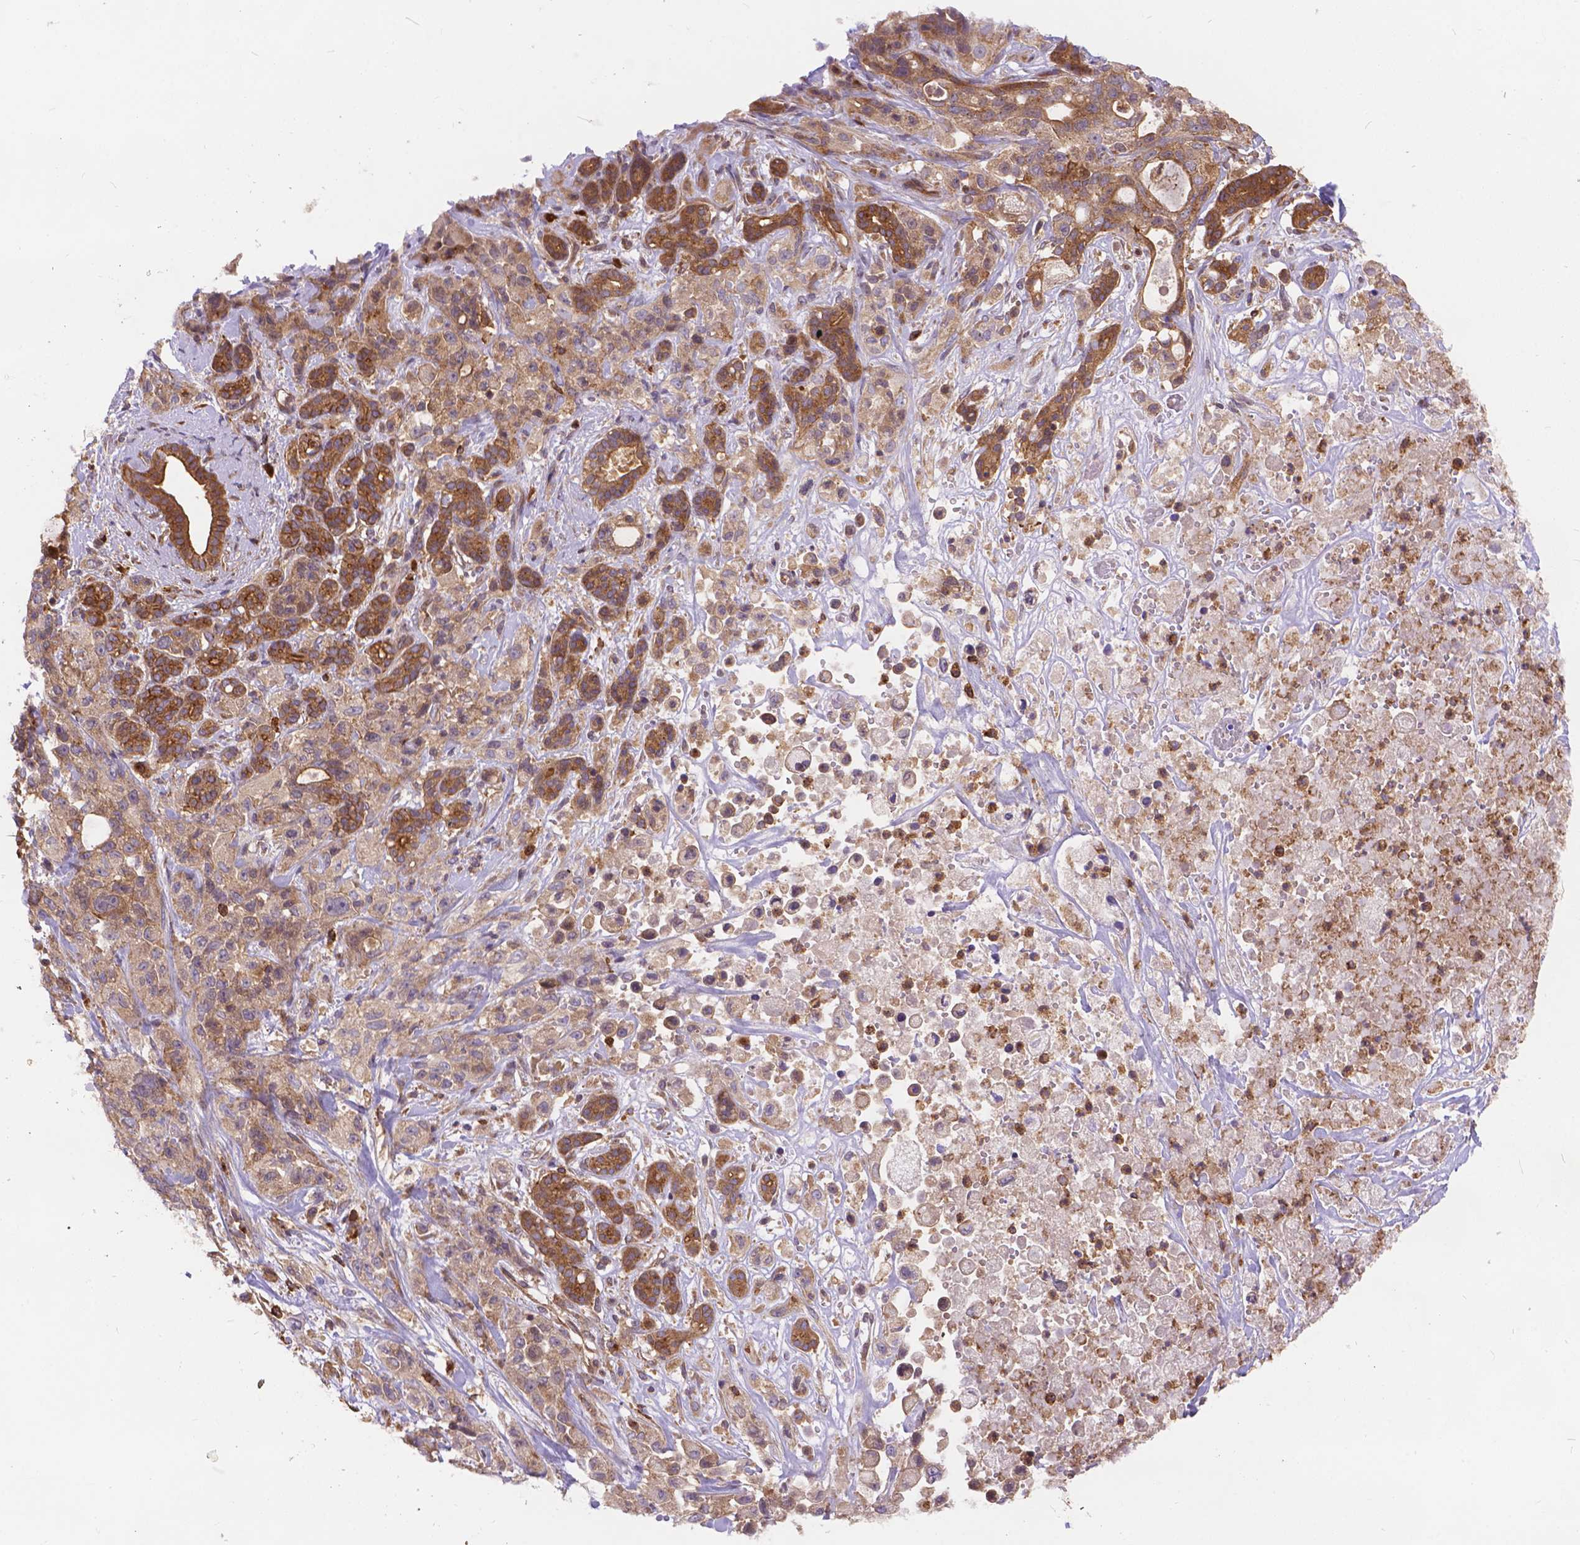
{"staining": {"intensity": "weak", "quantity": ">75%", "location": "cytoplasmic/membranous"}, "tissue": "pancreatic cancer", "cell_type": "Tumor cells", "image_type": "cancer", "snomed": [{"axis": "morphology", "description": "Adenocarcinoma, NOS"}, {"axis": "topography", "description": "Pancreas"}], "caption": "Immunohistochemistry (IHC) (DAB (3,3'-diaminobenzidine)) staining of adenocarcinoma (pancreatic) exhibits weak cytoplasmic/membranous protein positivity in approximately >75% of tumor cells.", "gene": "ARAP1", "patient": {"sex": "male", "age": 44}}